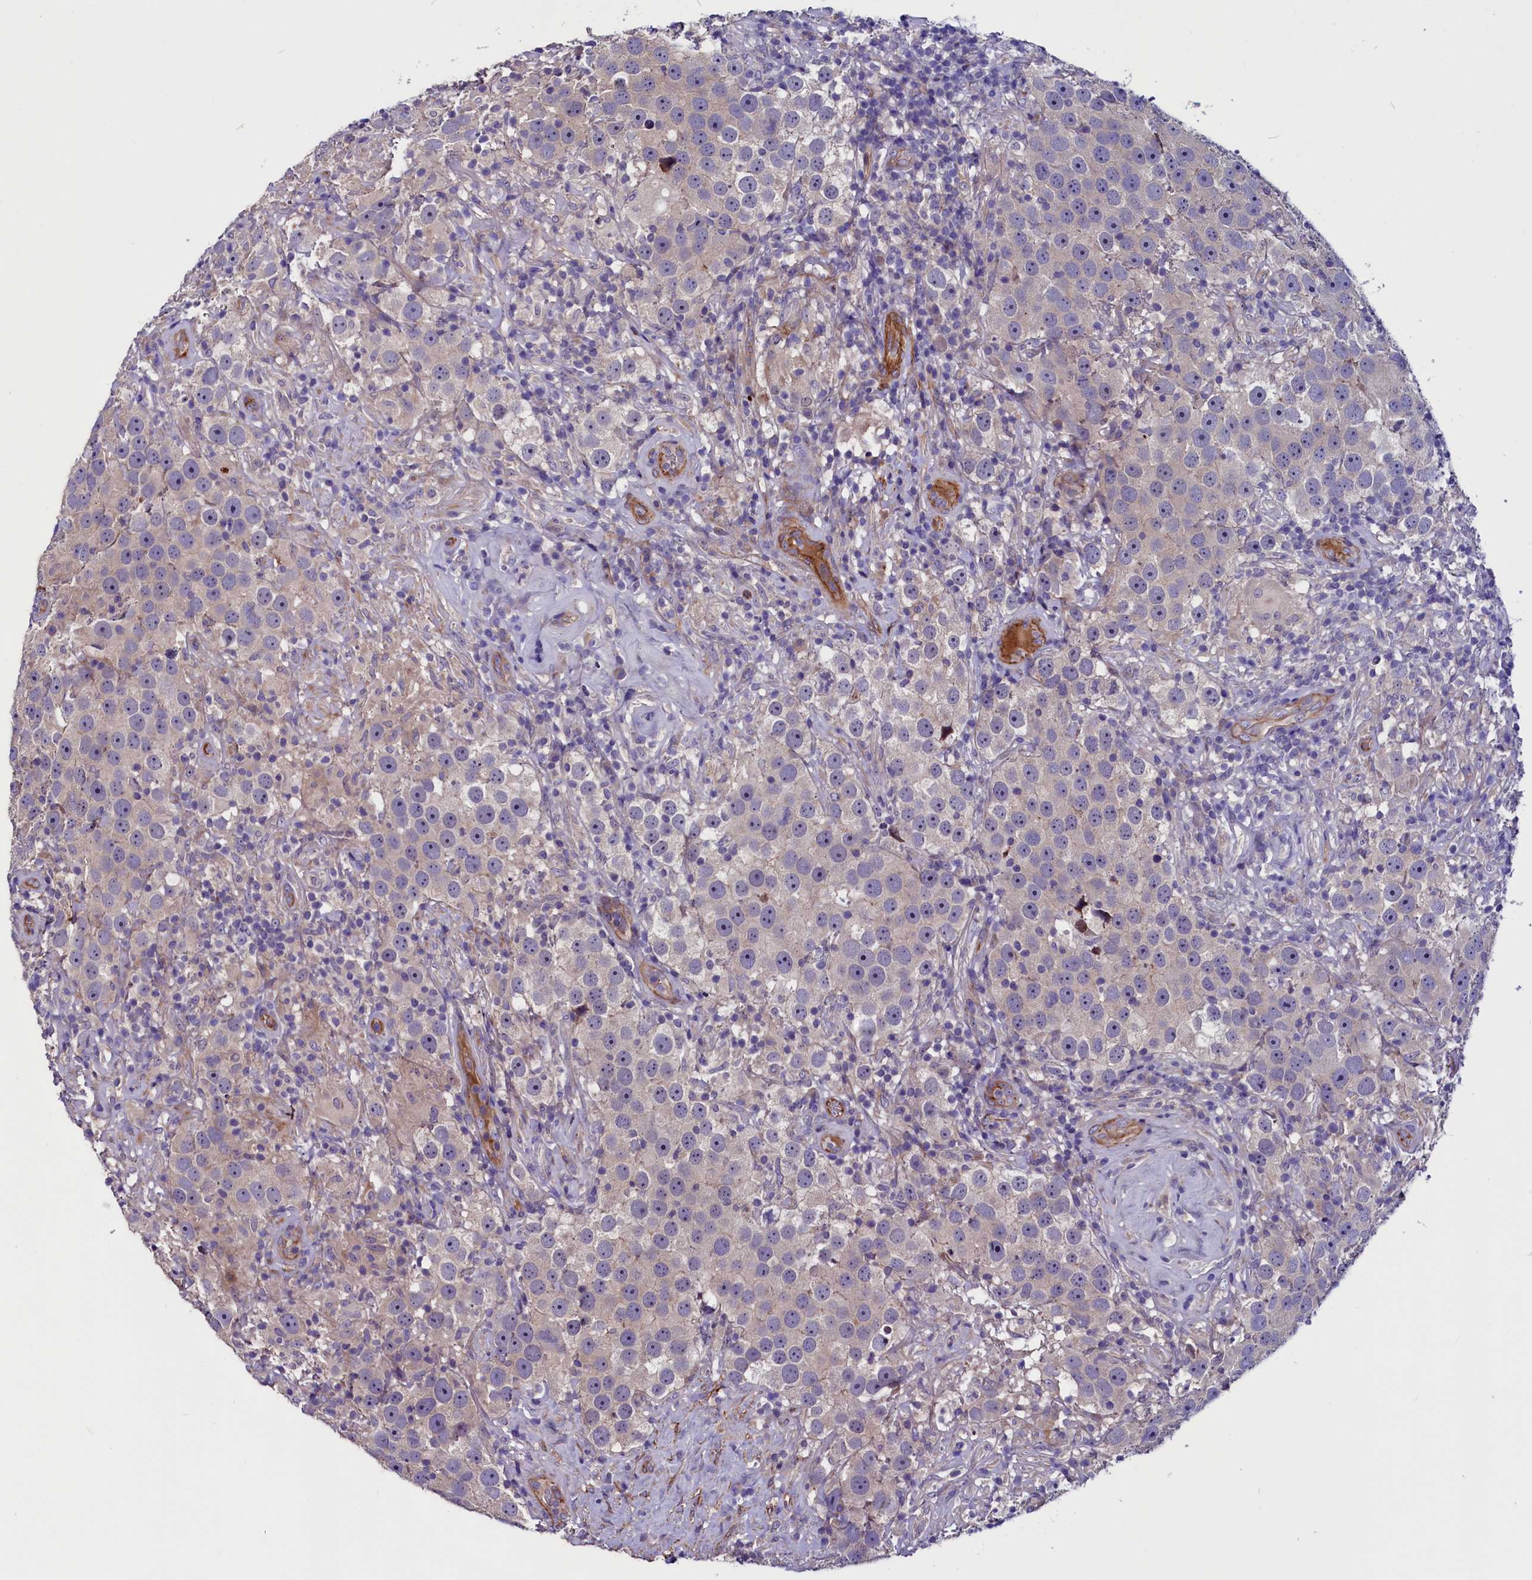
{"staining": {"intensity": "weak", "quantity": "<25%", "location": "cytoplasmic/membranous"}, "tissue": "testis cancer", "cell_type": "Tumor cells", "image_type": "cancer", "snomed": [{"axis": "morphology", "description": "Seminoma, NOS"}, {"axis": "topography", "description": "Testis"}], "caption": "The photomicrograph demonstrates no significant positivity in tumor cells of testis seminoma. (Brightfield microscopy of DAB immunohistochemistry at high magnification).", "gene": "ZNF749", "patient": {"sex": "male", "age": 49}}